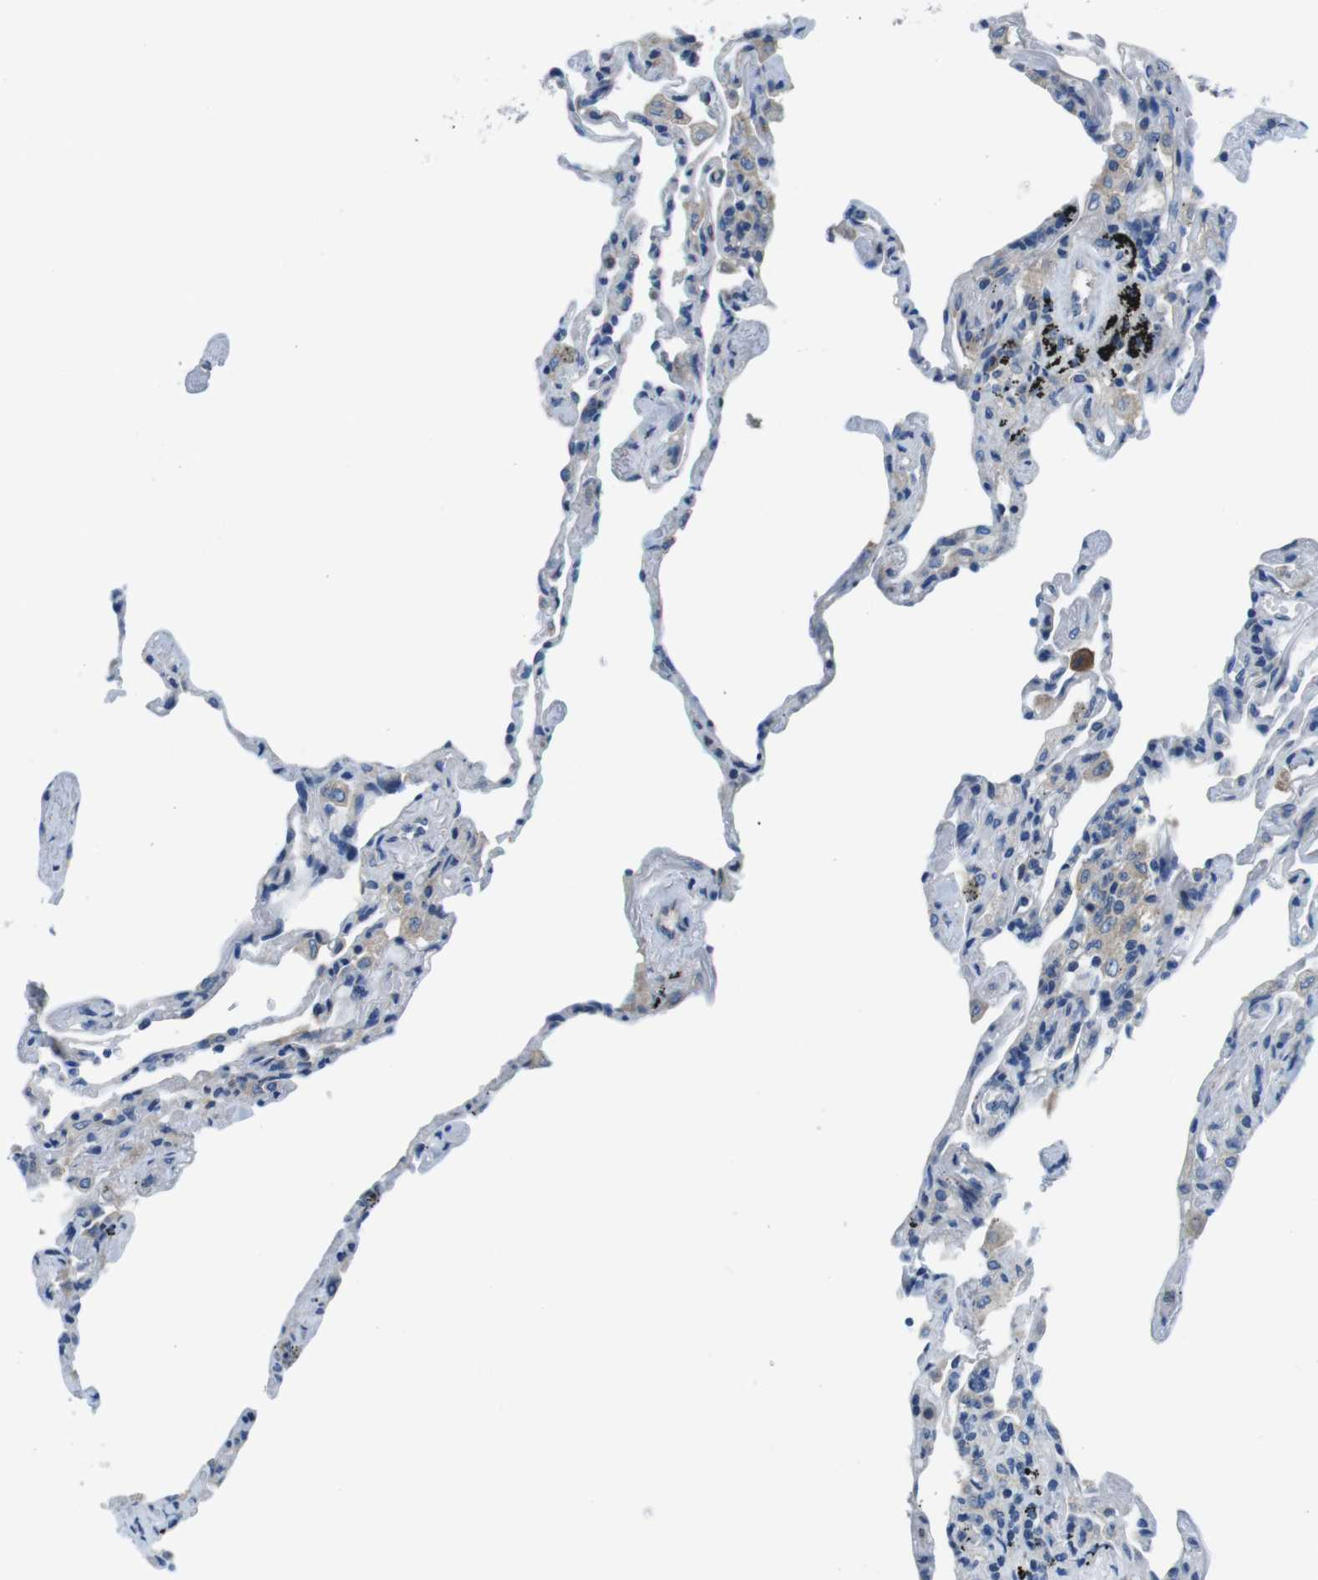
{"staining": {"intensity": "negative", "quantity": "none", "location": "none"}, "tissue": "lung", "cell_type": "Alveolar cells", "image_type": "normal", "snomed": [{"axis": "morphology", "description": "Normal tissue, NOS"}, {"axis": "topography", "description": "Lung"}], "caption": "Lung was stained to show a protein in brown. There is no significant staining in alveolar cells.", "gene": "EIF2B5", "patient": {"sex": "male", "age": 59}}